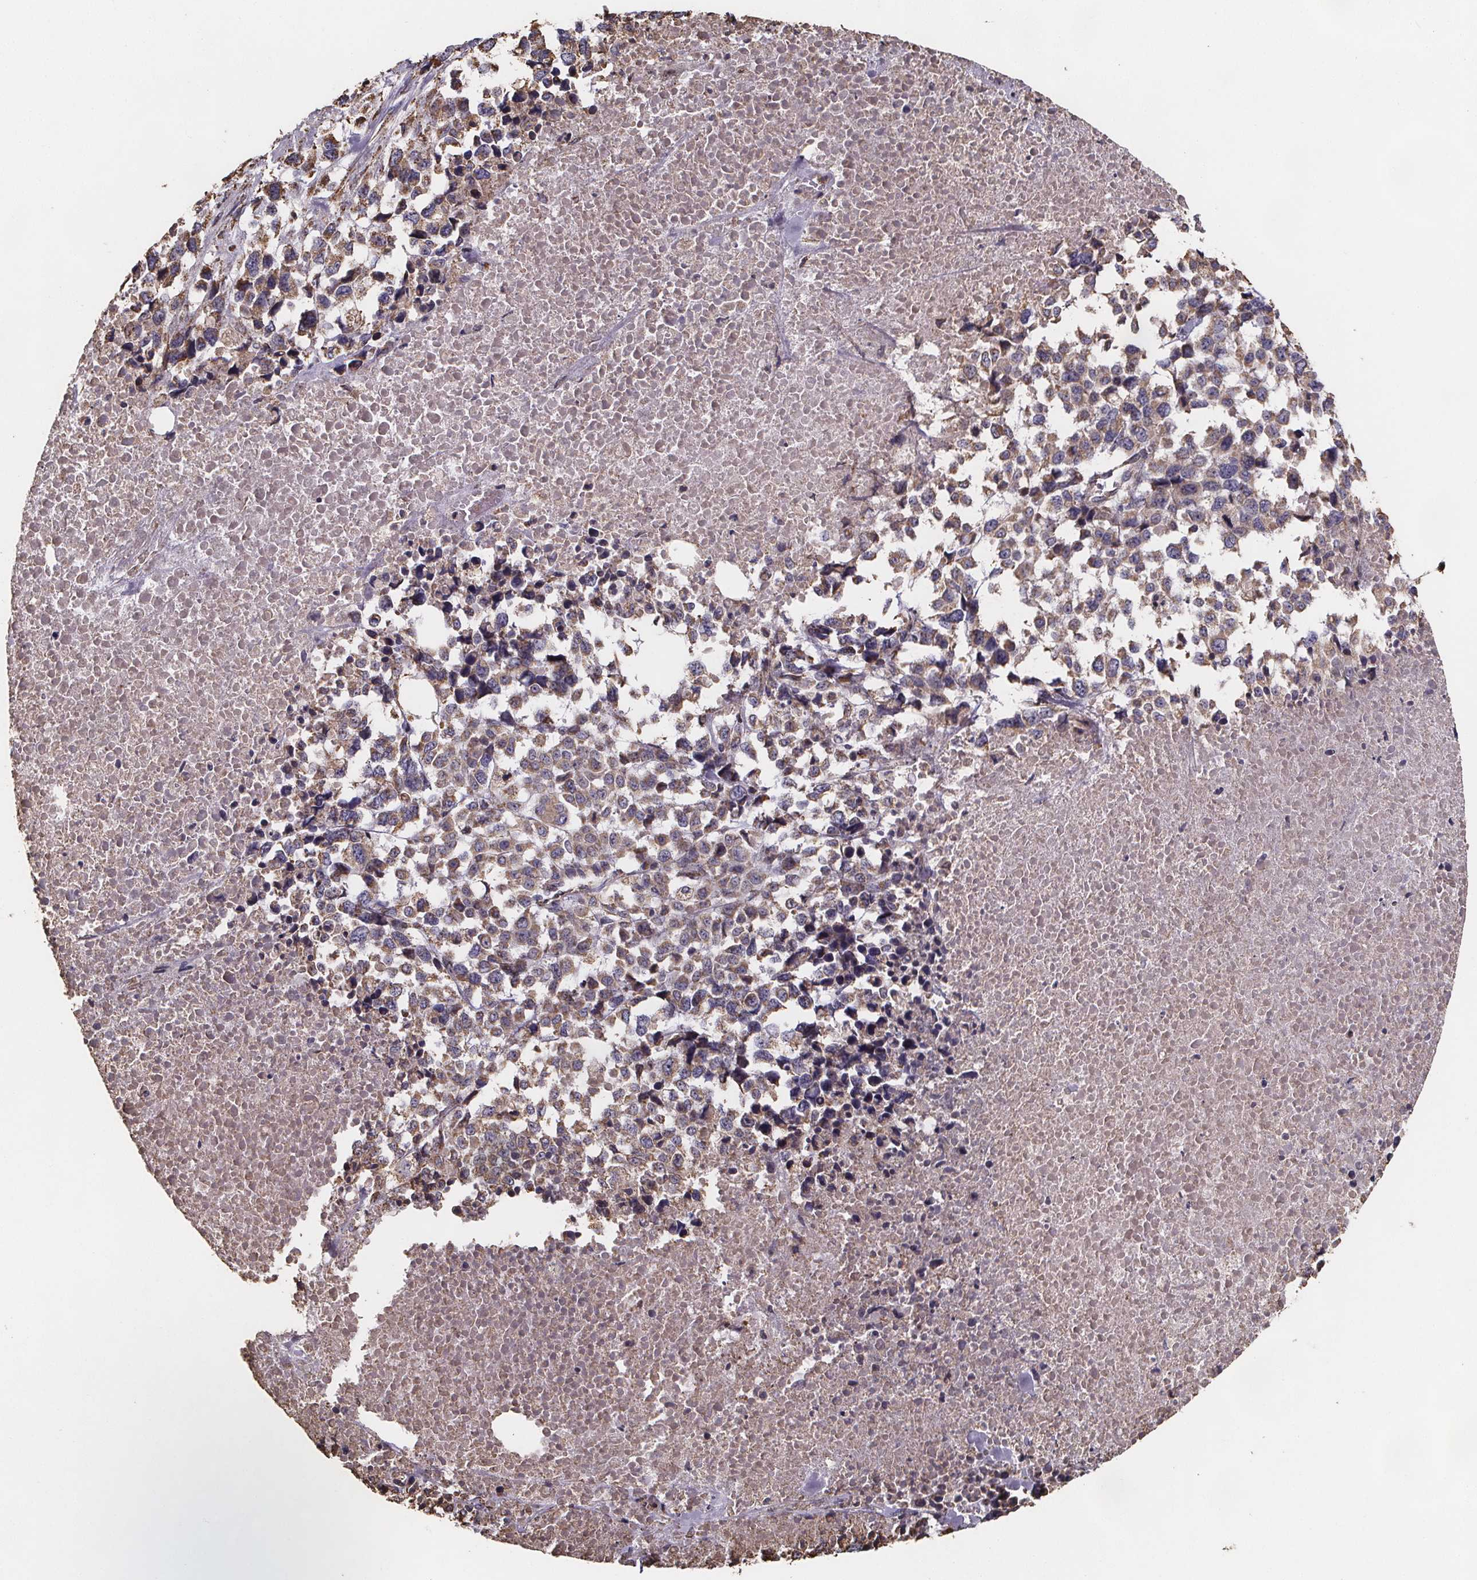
{"staining": {"intensity": "moderate", "quantity": ">75%", "location": "cytoplasmic/membranous"}, "tissue": "melanoma", "cell_type": "Tumor cells", "image_type": "cancer", "snomed": [{"axis": "morphology", "description": "Malignant melanoma, Metastatic site"}, {"axis": "topography", "description": "Skin"}], "caption": "Malignant melanoma (metastatic site) stained with a brown dye reveals moderate cytoplasmic/membranous positive positivity in approximately >75% of tumor cells.", "gene": "SLC35D2", "patient": {"sex": "male", "age": 84}}